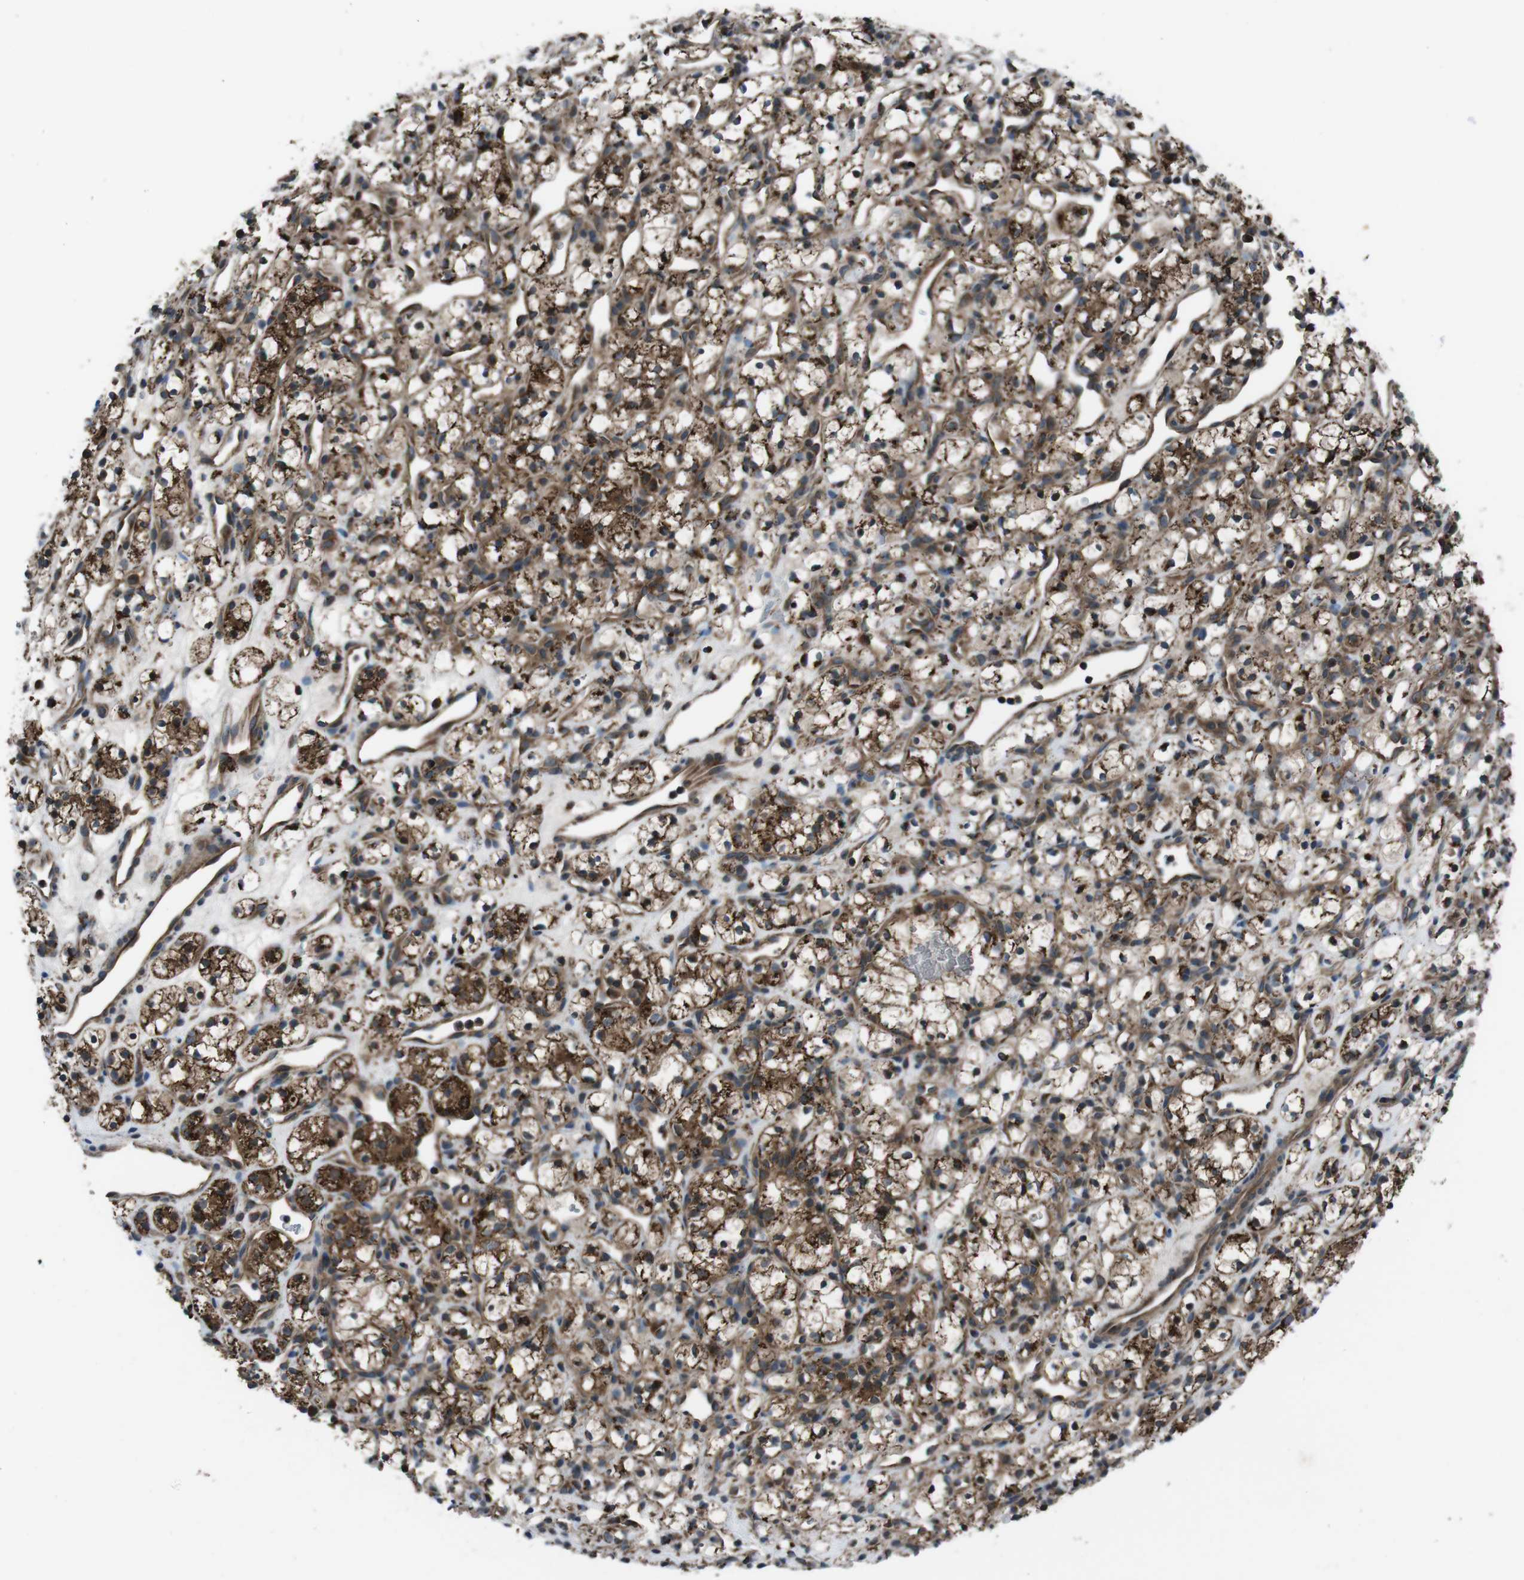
{"staining": {"intensity": "strong", "quantity": ">75%", "location": "cytoplasmic/membranous"}, "tissue": "renal cancer", "cell_type": "Tumor cells", "image_type": "cancer", "snomed": [{"axis": "morphology", "description": "Adenocarcinoma, NOS"}, {"axis": "topography", "description": "Kidney"}], "caption": "Immunohistochemical staining of human renal cancer shows high levels of strong cytoplasmic/membranous staining in about >75% of tumor cells.", "gene": "SLC27A4", "patient": {"sex": "female", "age": 60}}